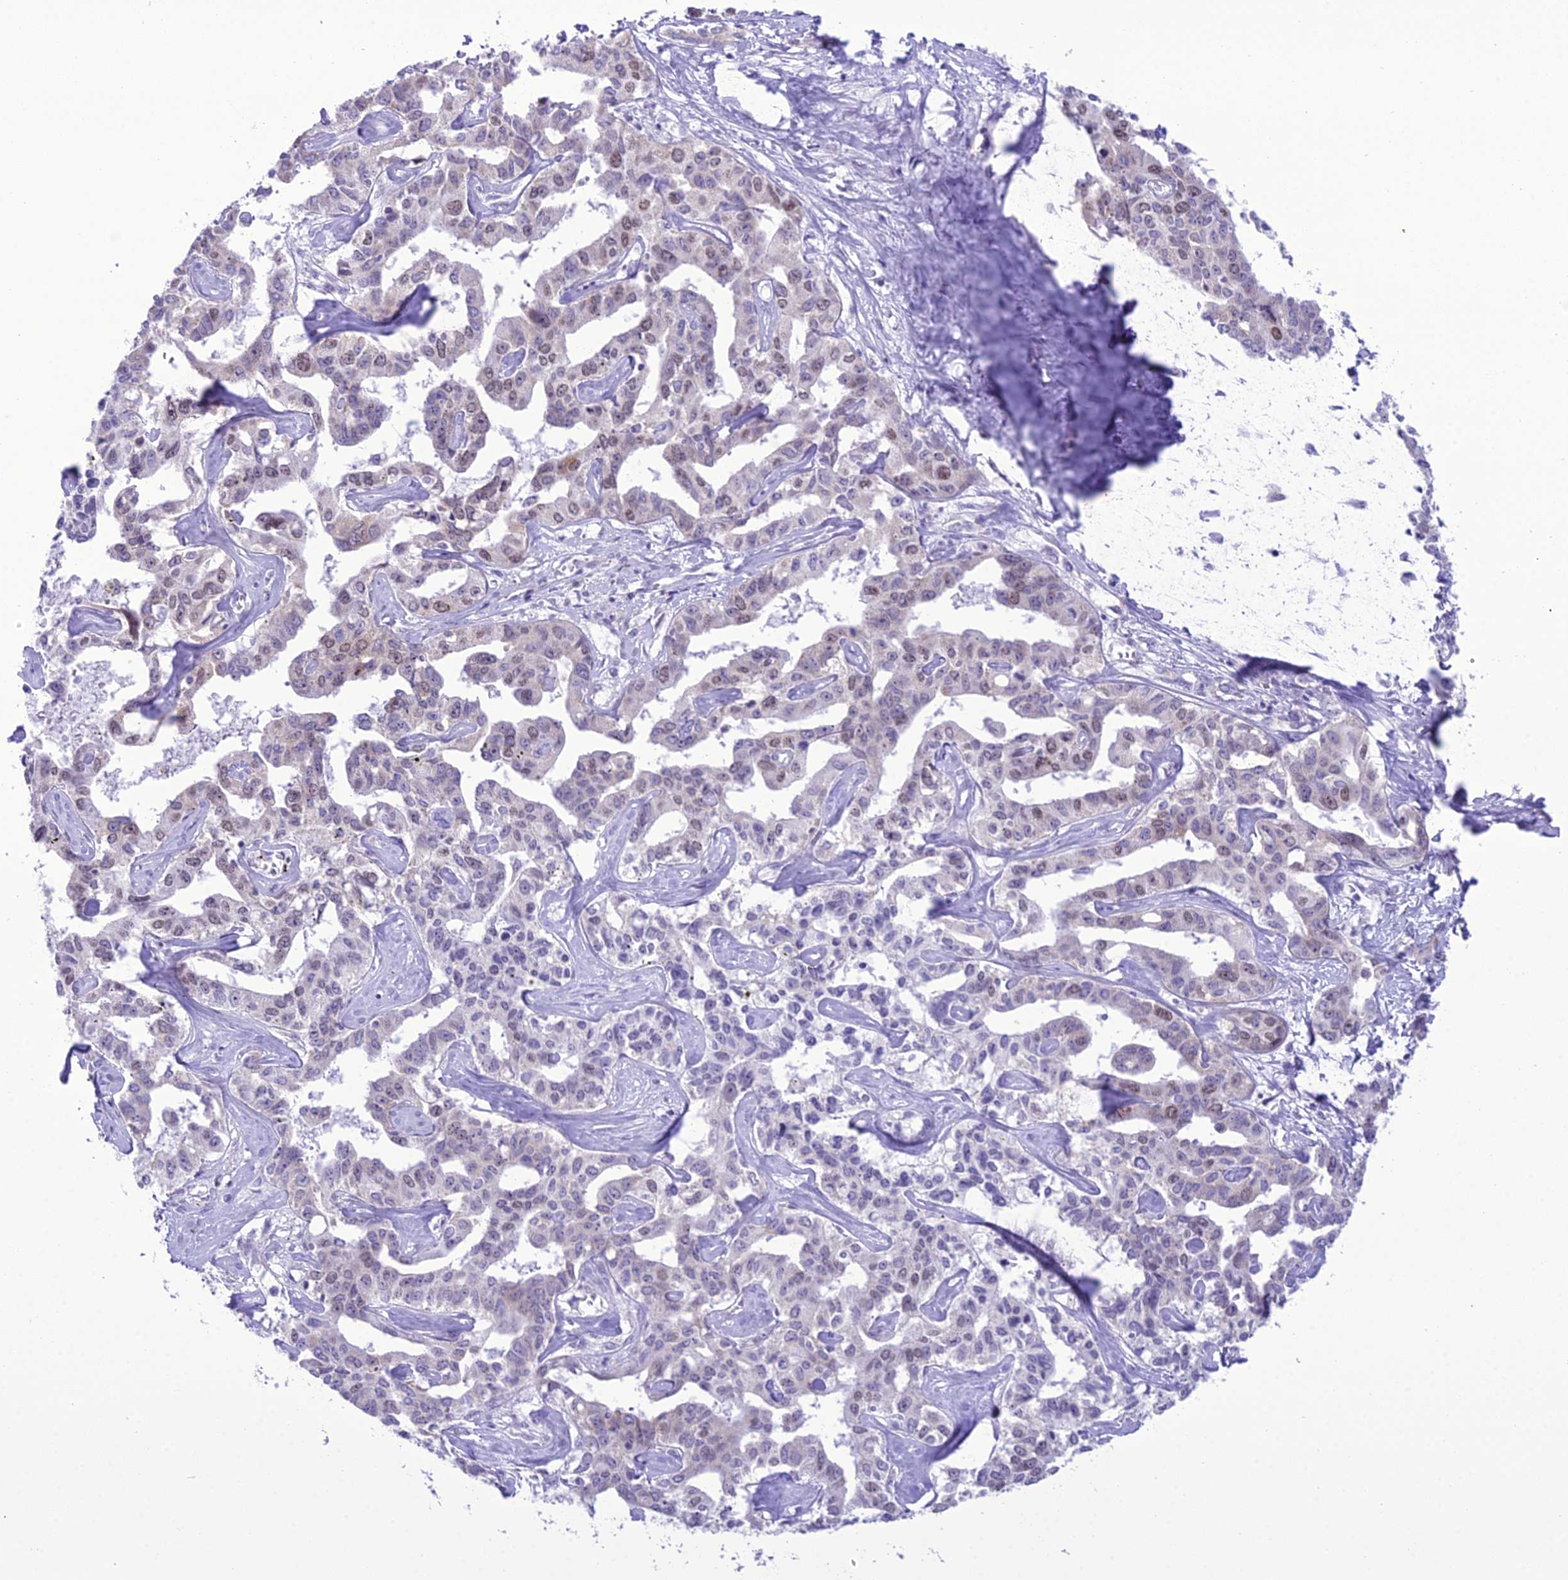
{"staining": {"intensity": "moderate", "quantity": "<25%", "location": "nuclear"}, "tissue": "liver cancer", "cell_type": "Tumor cells", "image_type": "cancer", "snomed": [{"axis": "morphology", "description": "Cholangiocarcinoma"}, {"axis": "topography", "description": "Liver"}], "caption": "Immunohistochemical staining of cholangiocarcinoma (liver) shows low levels of moderate nuclear positivity in approximately <25% of tumor cells. The staining was performed using DAB (3,3'-diaminobenzidine) to visualize the protein expression in brown, while the nuclei were stained in blue with hematoxylin (Magnification: 20x).", "gene": "B9D2", "patient": {"sex": "male", "age": 59}}